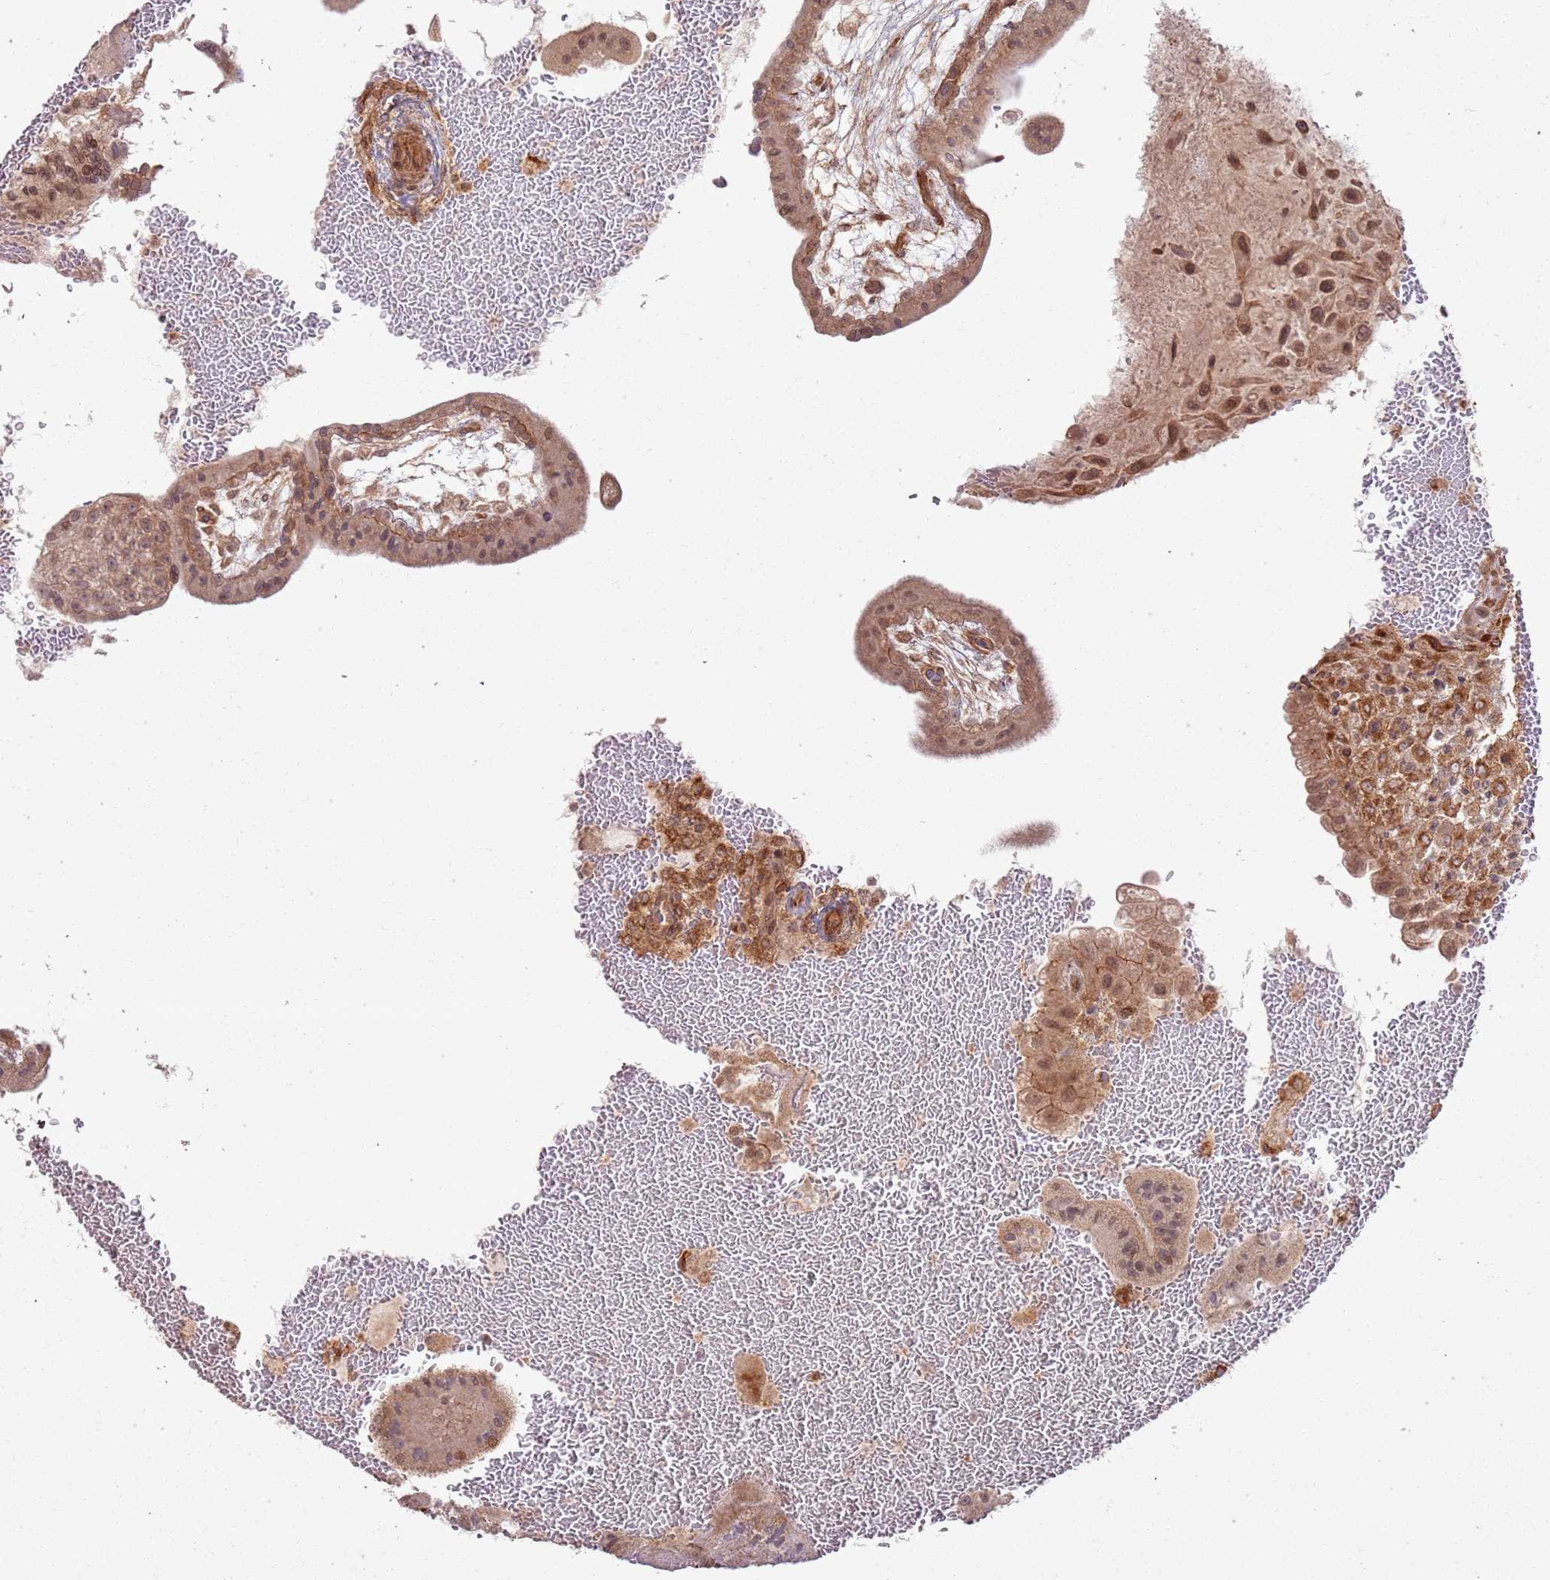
{"staining": {"intensity": "moderate", "quantity": ">75%", "location": "cytoplasmic/membranous,nuclear"}, "tissue": "placenta", "cell_type": "Trophoblastic cells", "image_type": "normal", "snomed": [{"axis": "morphology", "description": "Normal tissue, NOS"}, {"axis": "topography", "description": "Placenta"}], "caption": "Placenta stained with DAB (3,3'-diaminobenzidine) immunohistochemistry shows medium levels of moderate cytoplasmic/membranous,nuclear expression in about >75% of trophoblastic cells.", "gene": "ZNF623", "patient": {"sex": "female", "age": 35}}